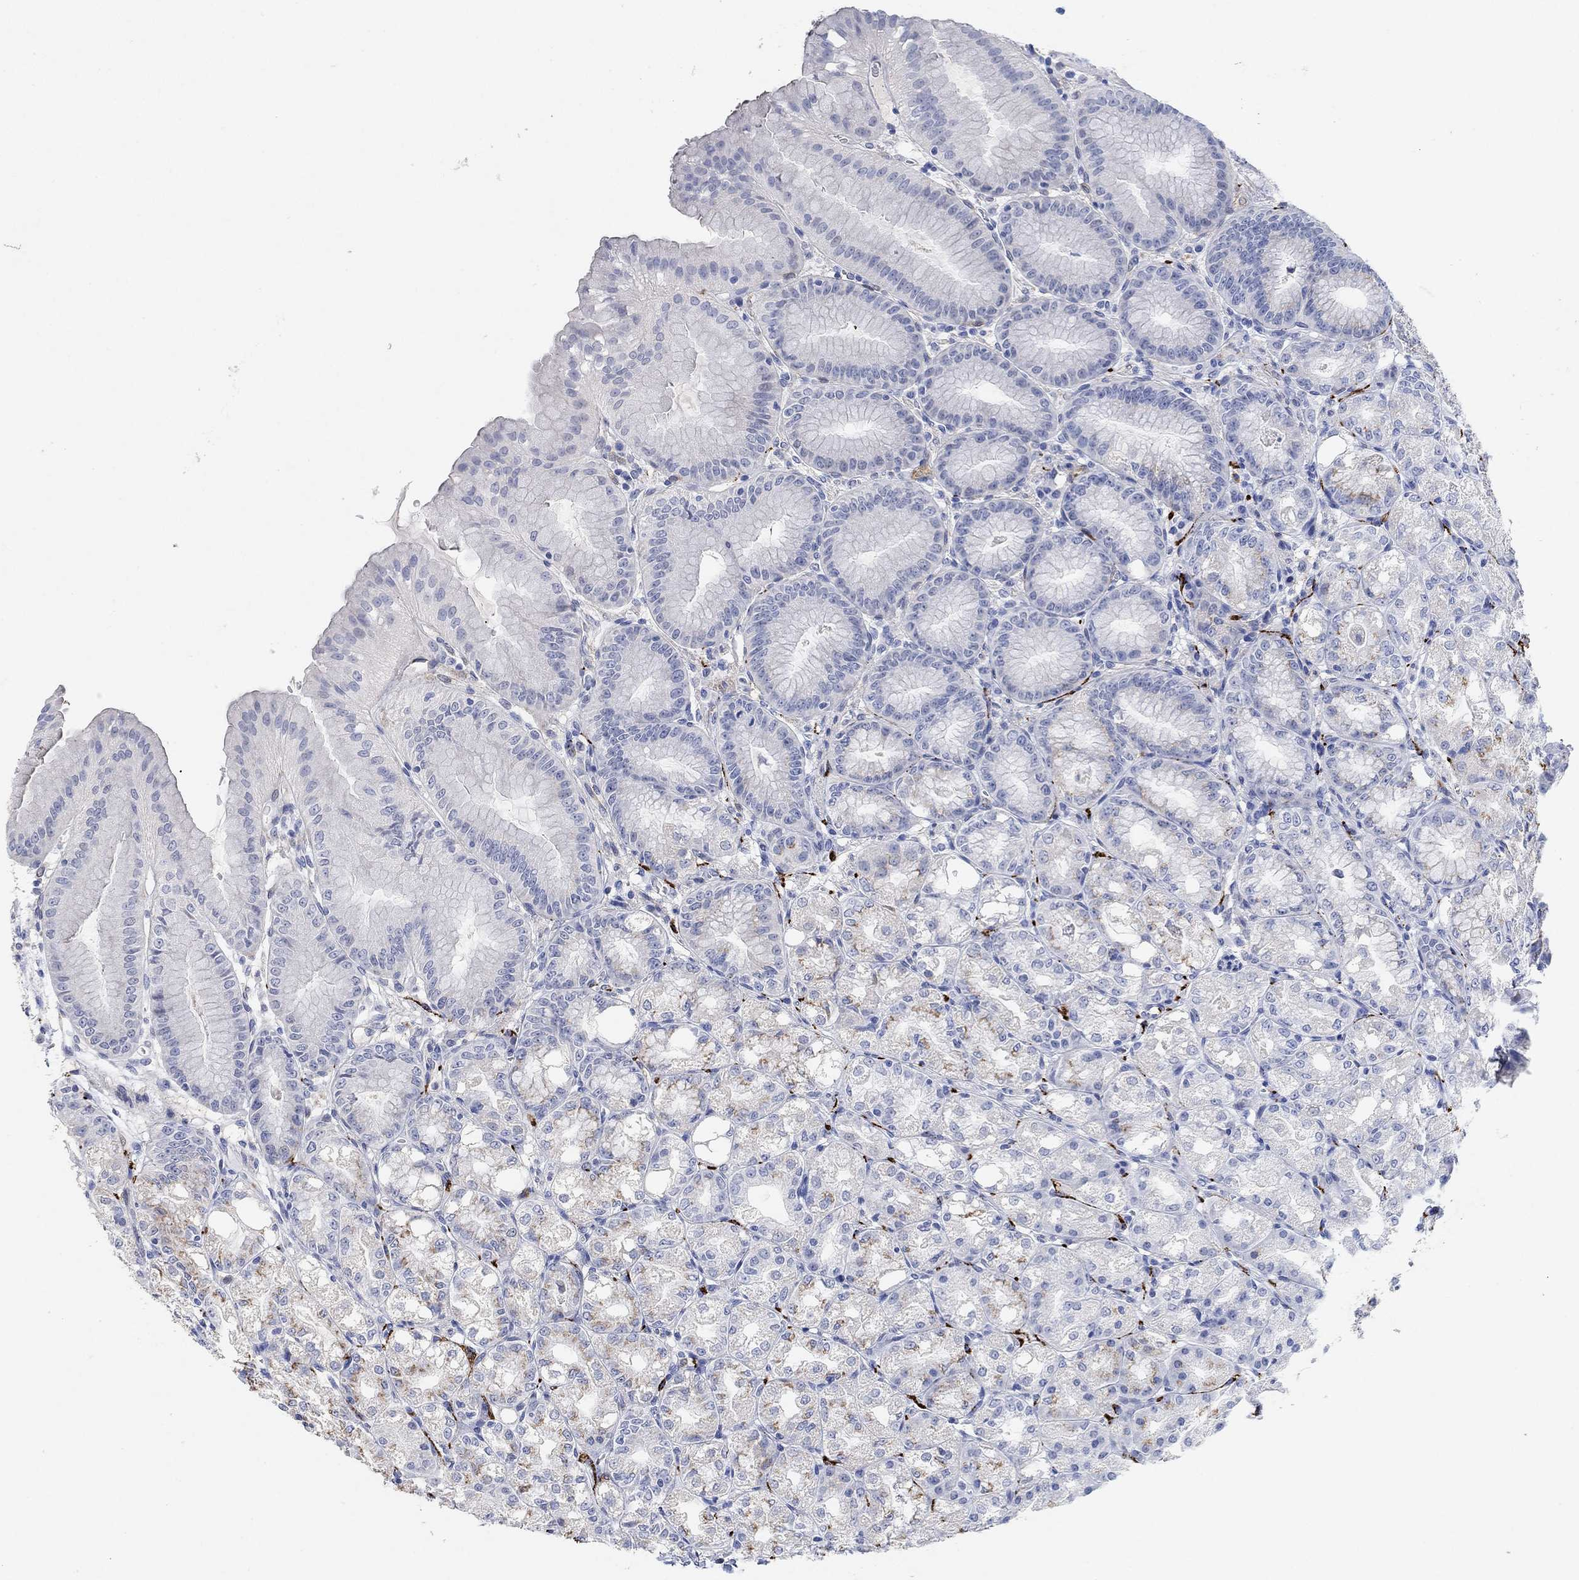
{"staining": {"intensity": "negative", "quantity": "none", "location": "none"}, "tissue": "stomach", "cell_type": "Glandular cells", "image_type": "normal", "snomed": [{"axis": "morphology", "description": "Normal tissue, NOS"}, {"axis": "topography", "description": "Stomach"}], "caption": "DAB immunohistochemical staining of normal stomach reveals no significant expression in glandular cells. (Immunohistochemistry (ihc), brightfield microscopy, high magnification).", "gene": "VAT1L", "patient": {"sex": "male", "age": 71}}